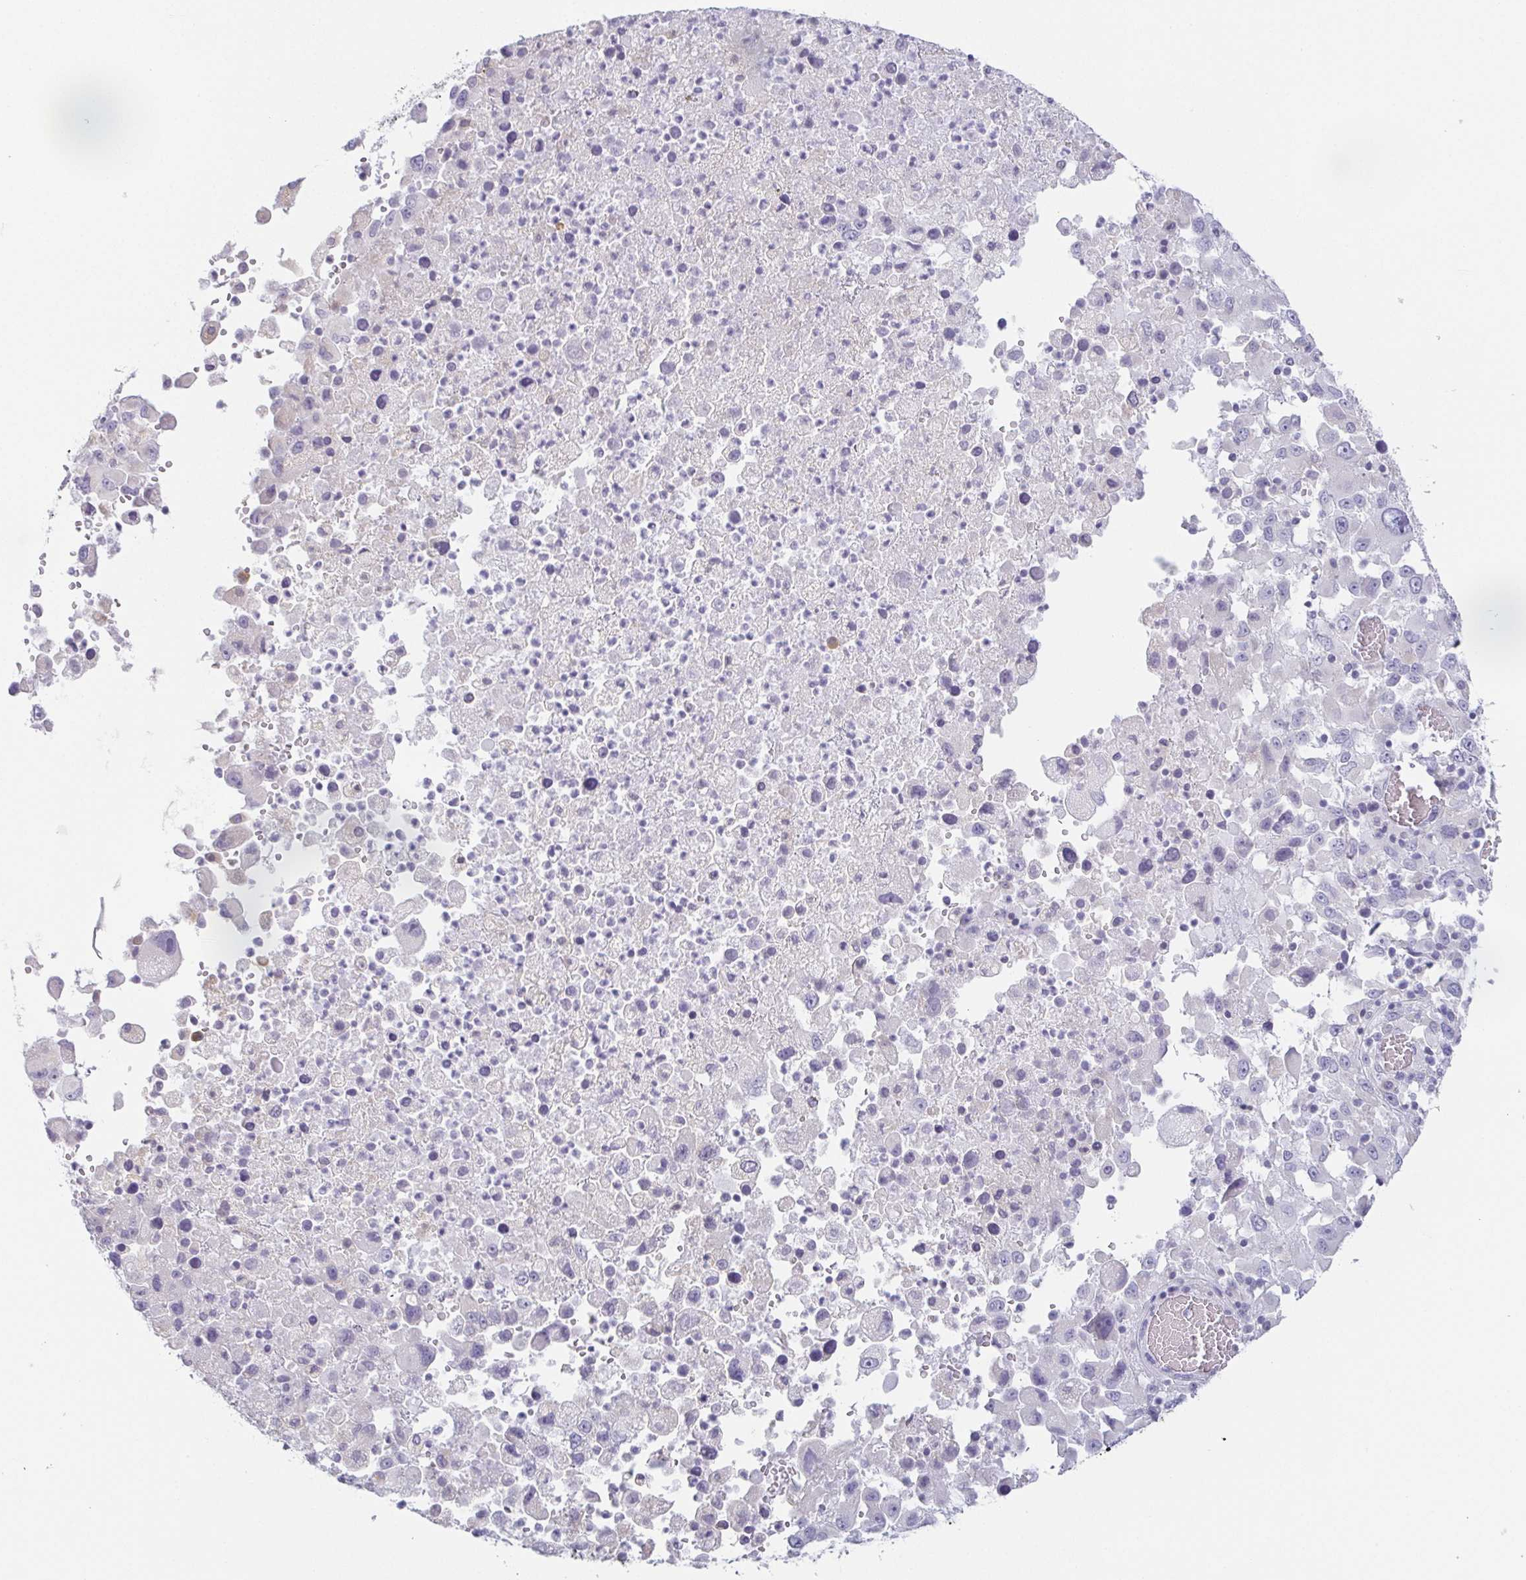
{"staining": {"intensity": "negative", "quantity": "none", "location": "none"}, "tissue": "melanoma", "cell_type": "Tumor cells", "image_type": "cancer", "snomed": [{"axis": "morphology", "description": "Malignant melanoma, Metastatic site"}, {"axis": "topography", "description": "Soft tissue"}], "caption": "The IHC micrograph has no significant staining in tumor cells of melanoma tissue.", "gene": "PRR27", "patient": {"sex": "male", "age": 50}}